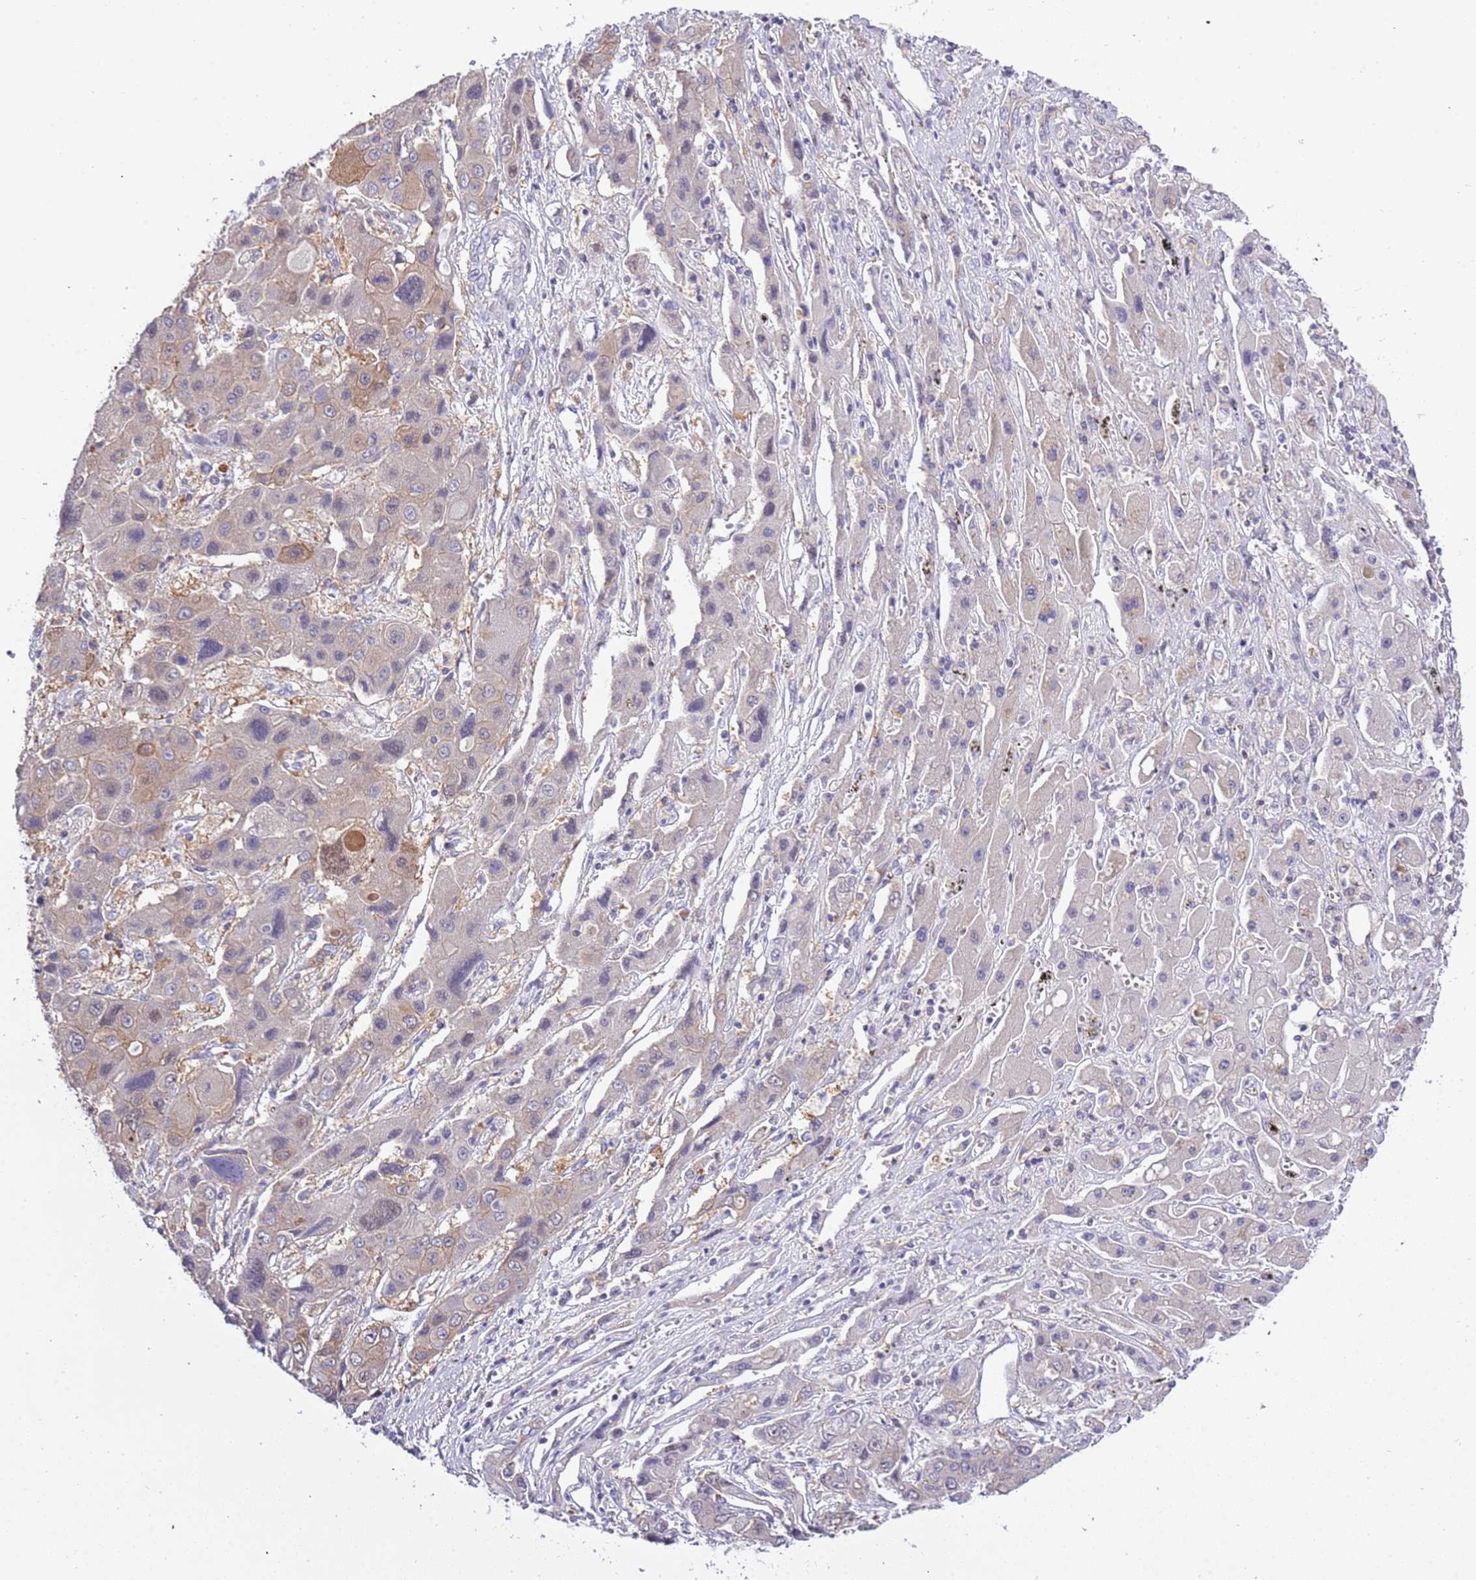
{"staining": {"intensity": "weak", "quantity": "<25%", "location": "cytoplasmic/membranous,nuclear"}, "tissue": "liver cancer", "cell_type": "Tumor cells", "image_type": "cancer", "snomed": [{"axis": "morphology", "description": "Cholangiocarcinoma"}, {"axis": "topography", "description": "Liver"}], "caption": "A photomicrograph of human liver cholangiocarcinoma is negative for staining in tumor cells.", "gene": "STIP1", "patient": {"sex": "male", "age": 67}}